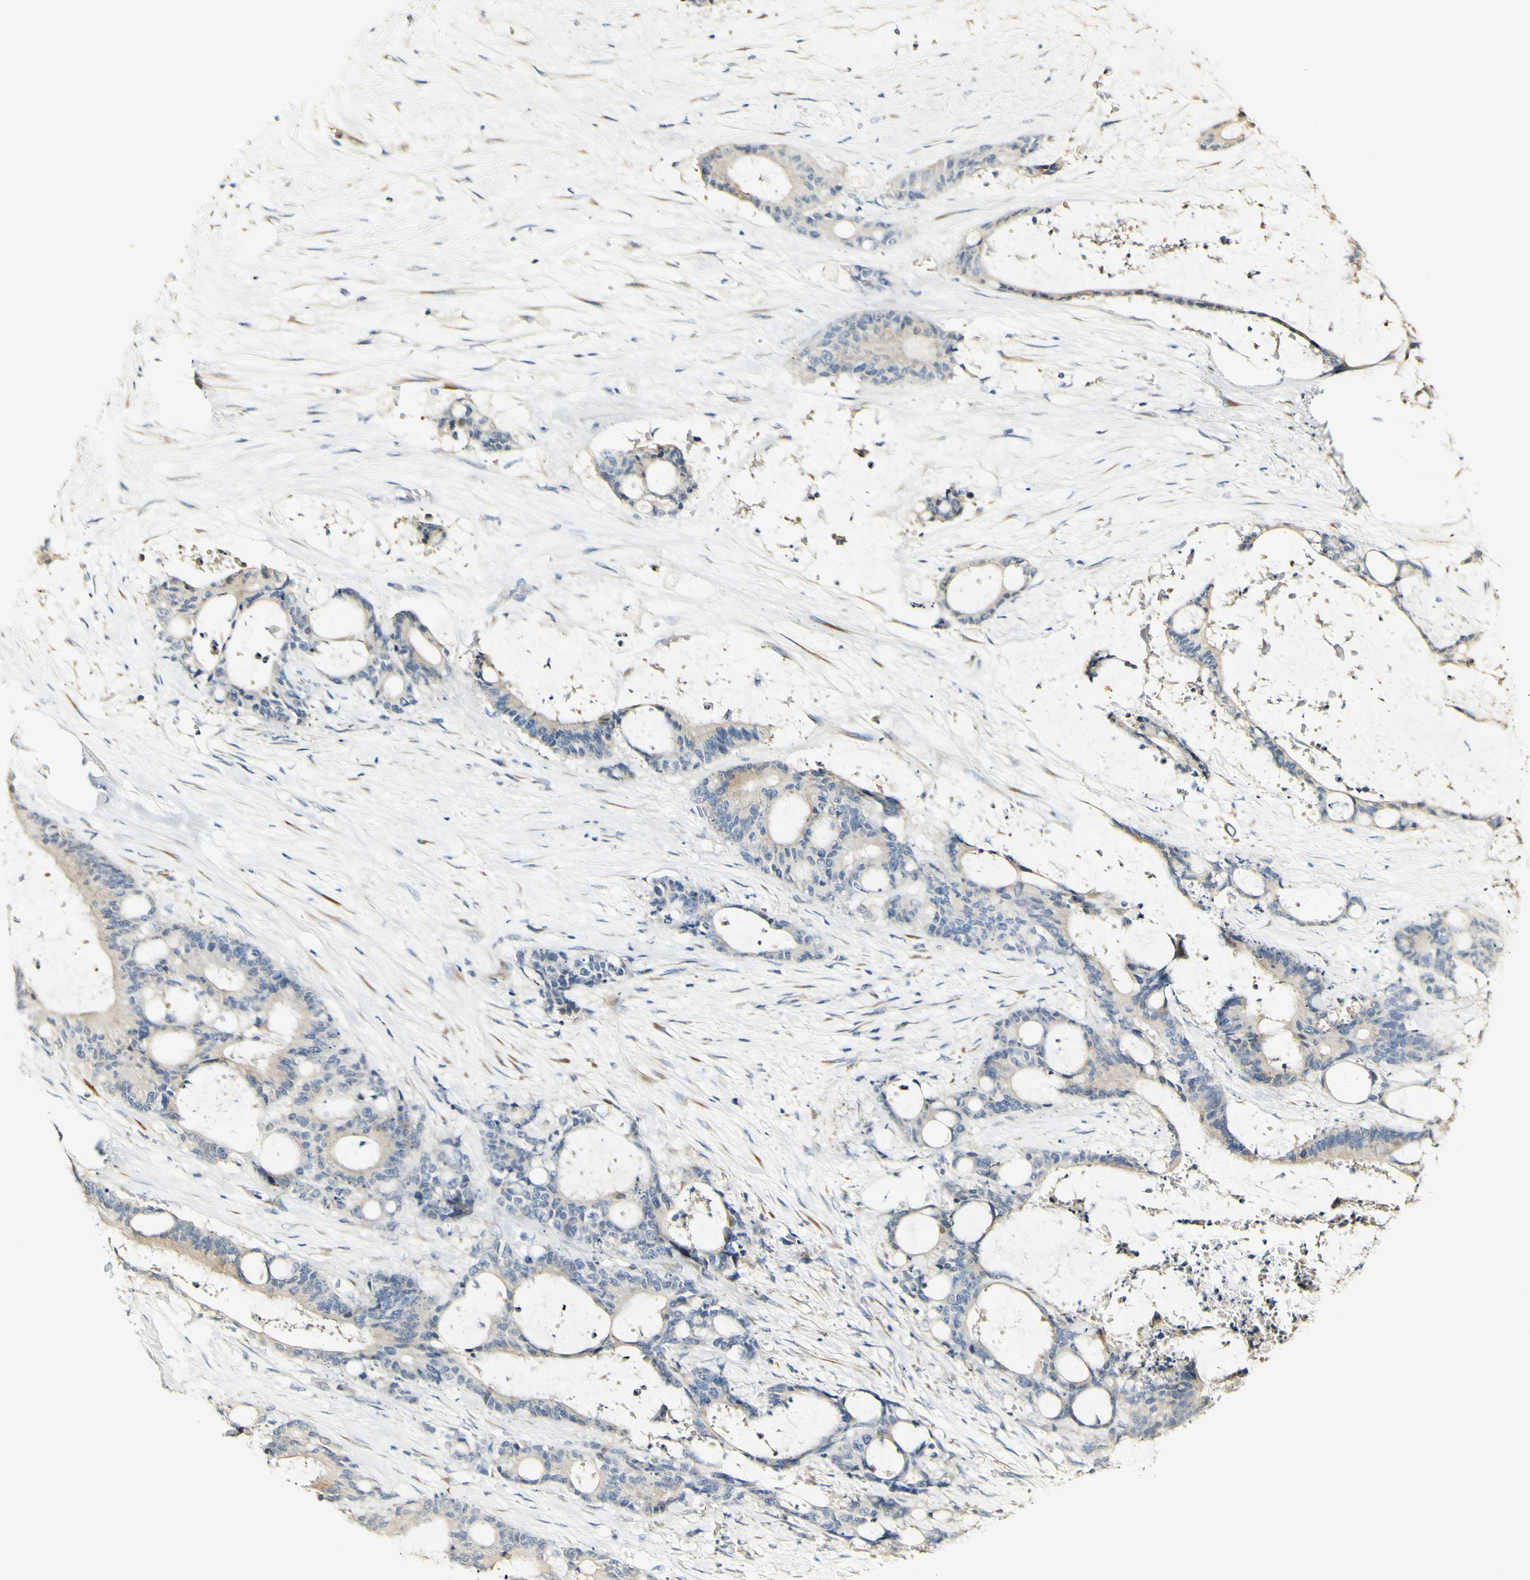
{"staining": {"intensity": "weak", "quantity": "<25%", "location": "cytoplasmic/membranous"}, "tissue": "liver cancer", "cell_type": "Tumor cells", "image_type": "cancer", "snomed": [{"axis": "morphology", "description": "Normal tissue, NOS"}, {"axis": "morphology", "description": "Cholangiocarcinoma"}, {"axis": "topography", "description": "Liver"}, {"axis": "topography", "description": "Peripheral nerve tissue"}], "caption": "Immunohistochemistry (IHC) of liver cancer shows no expression in tumor cells.", "gene": "FMO3", "patient": {"sex": "female", "age": 73}}